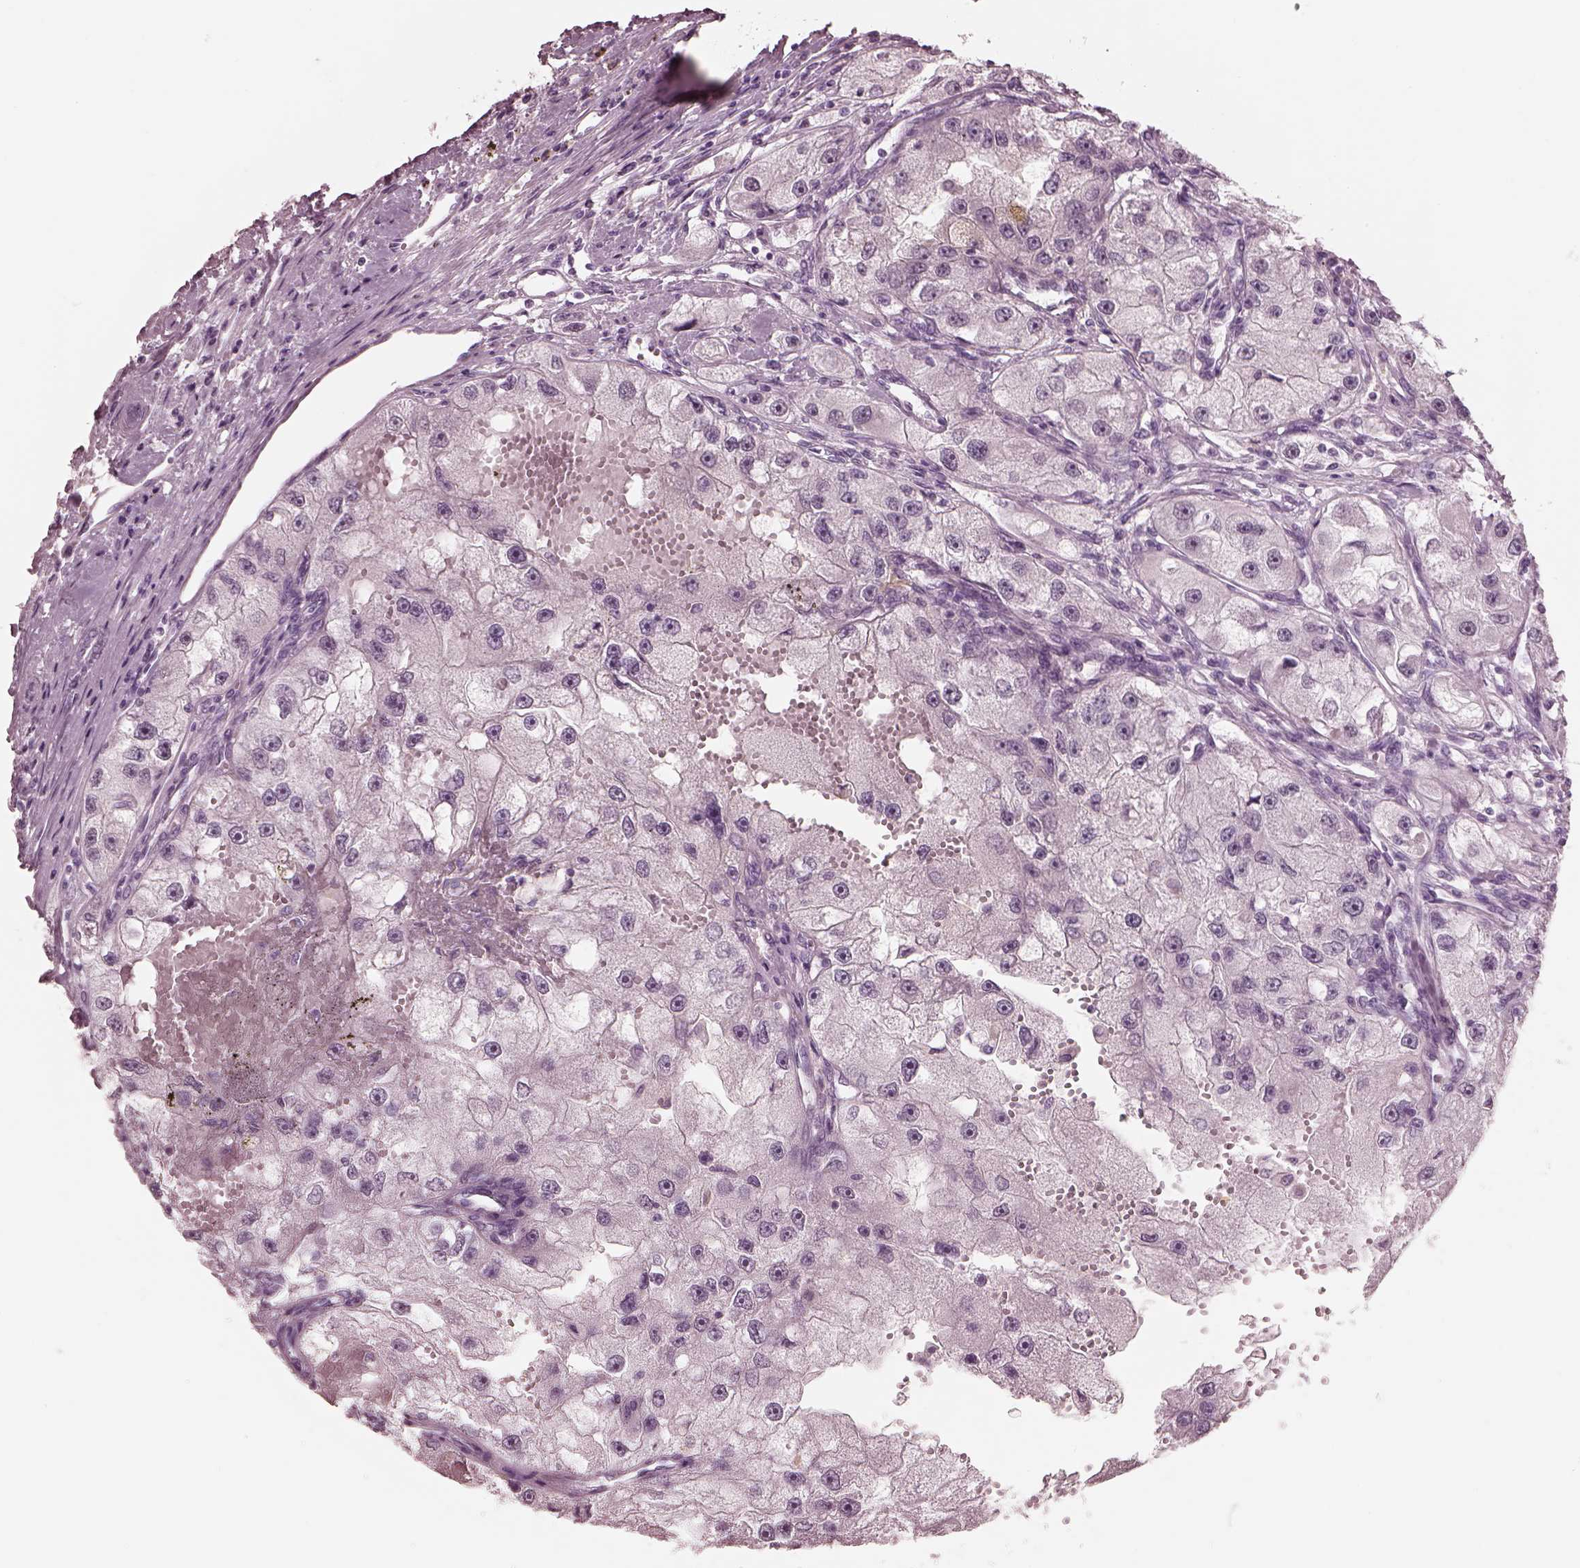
{"staining": {"intensity": "negative", "quantity": "none", "location": "none"}, "tissue": "renal cancer", "cell_type": "Tumor cells", "image_type": "cancer", "snomed": [{"axis": "morphology", "description": "Adenocarcinoma, NOS"}, {"axis": "topography", "description": "Kidney"}], "caption": "A high-resolution histopathology image shows immunohistochemistry (IHC) staining of renal cancer (adenocarcinoma), which exhibits no significant expression in tumor cells.", "gene": "GARIN4", "patient": {"sex": "male", "age": 63}}